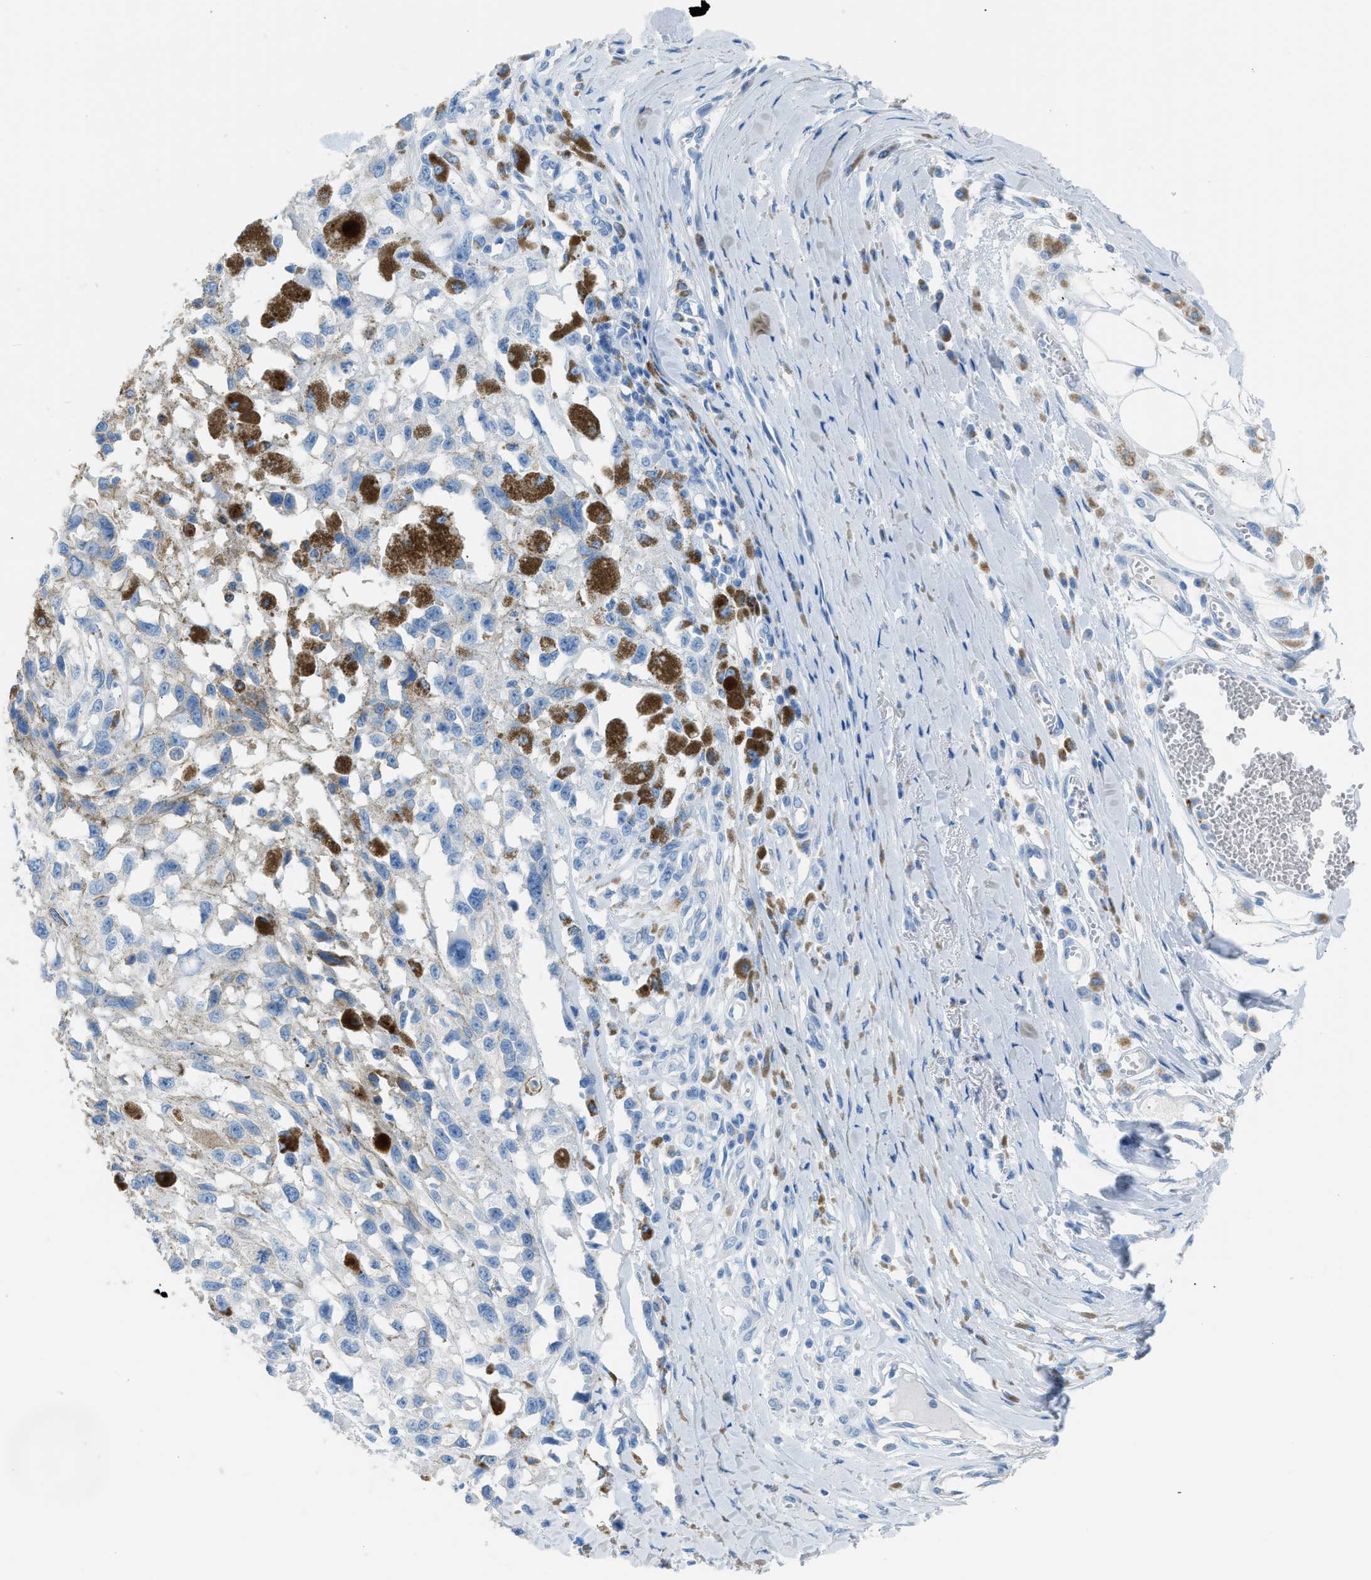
{"staining": {"intensity": "negative", "quantity": "none", "location": "none"}, "tissue": "melanoma", "cell_type": "Tumor cells", "image_type": "cancer", "snomed": [{"axis": "morphology", "description": "Malignant melanoma, Metastatic site"}, {"axis": "topography", "description": "Lymph node"}], "caption": "The photomicrograph reveals no staining of tumor cells in malignant melanoma (metastatic site).", "gene": "FAIM2", "patient": {"sex": "male", "age": 59}}